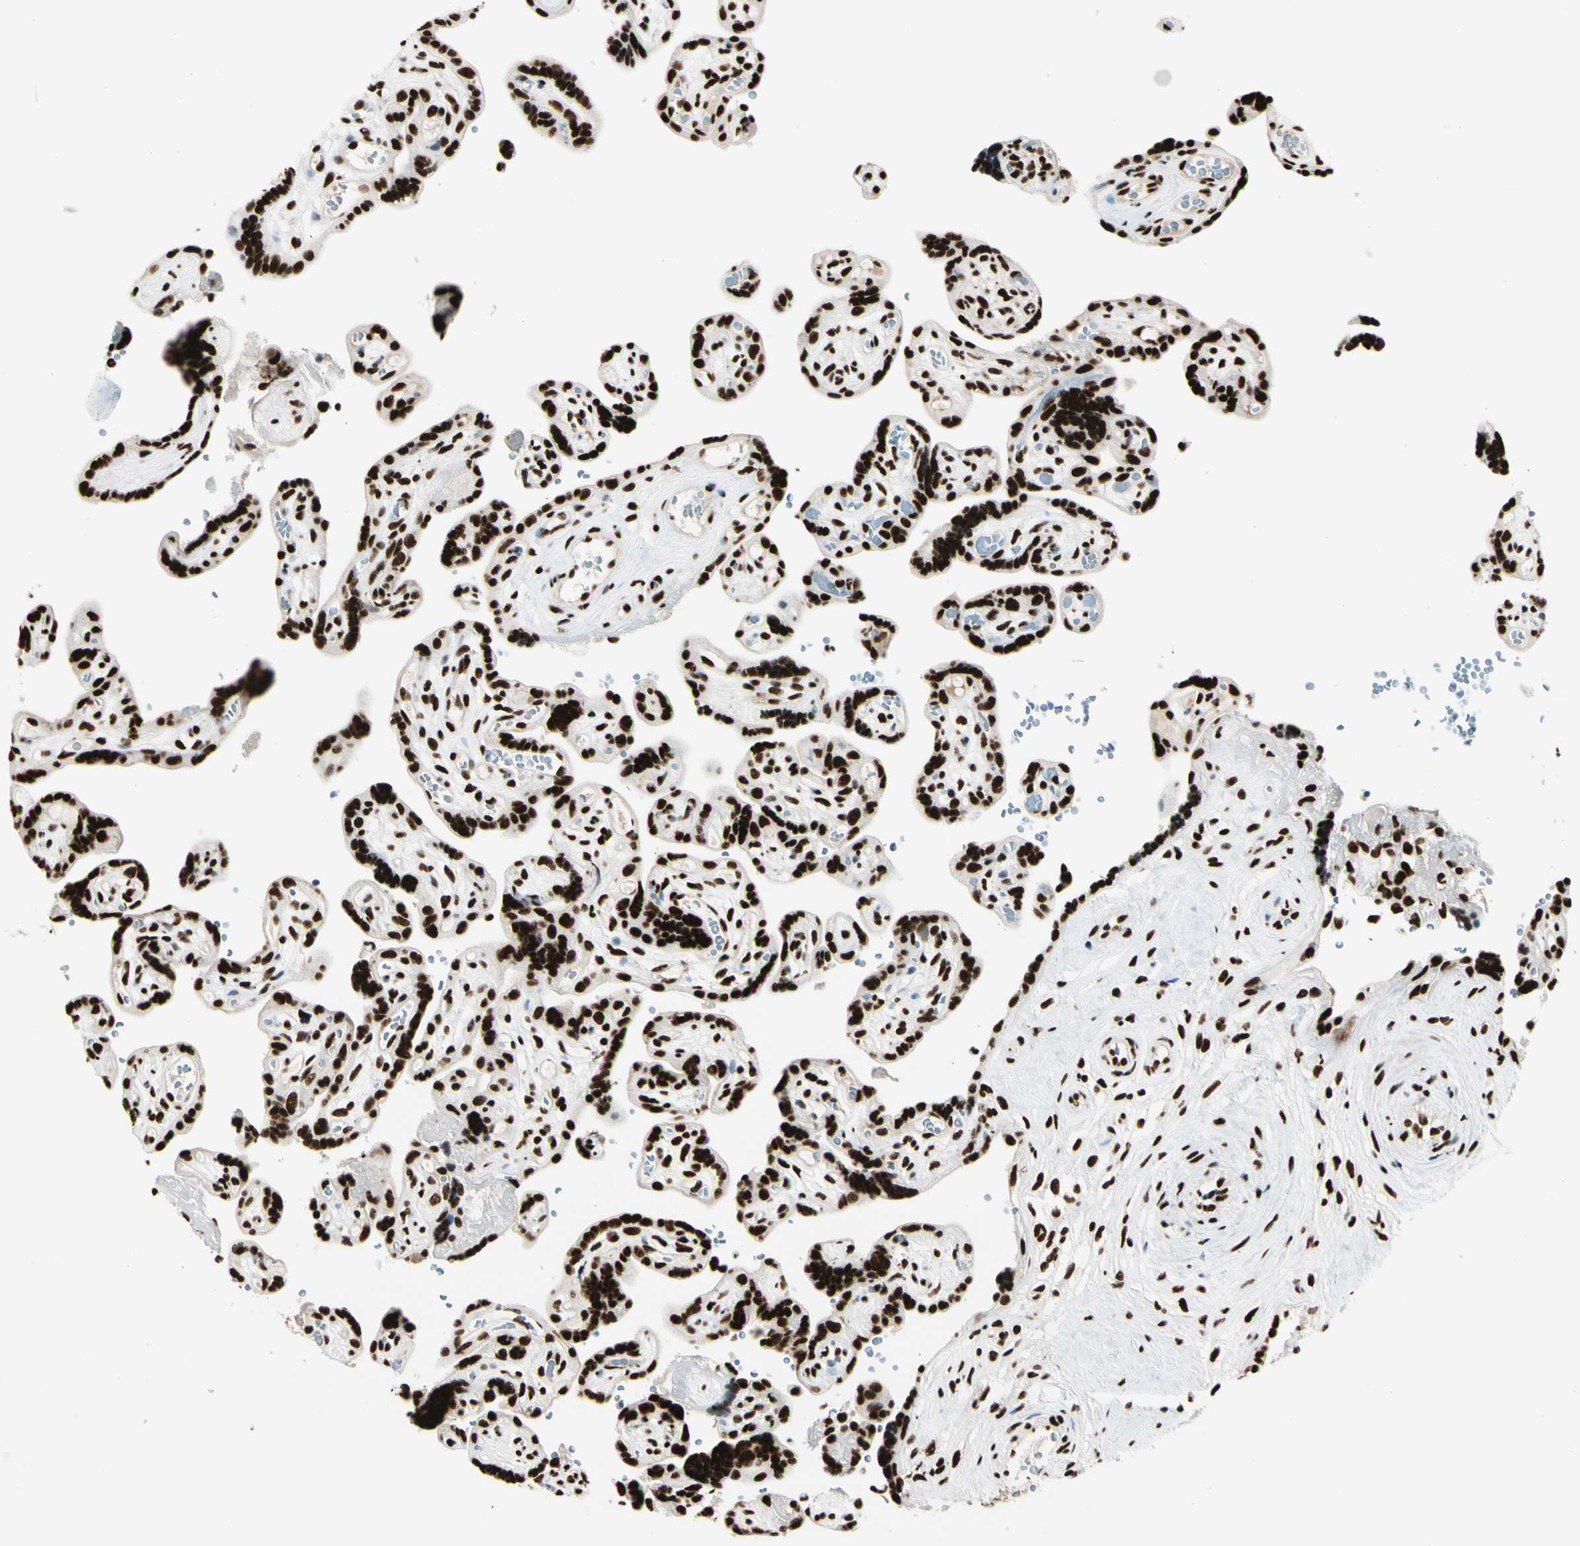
{"staining": {"intensity": "strong", "quantity": ">75%", "location": "nuclear"}, "tissue": "placenta", "cell_type": "Decidual cells", "image_type": "normal", "snomed": [{"axis": "morphology", "description": "Normal tissue, NOS"}, {"axis": "topography", "description": "Placenta"}], "caption": "This histopathology image demonstrates IHC staining of normal placenta, with high strong nuclear expression in about >75% of decidual cells.", "gene": "CCAR1", "patient": {"sex": "female", "age": 30}}